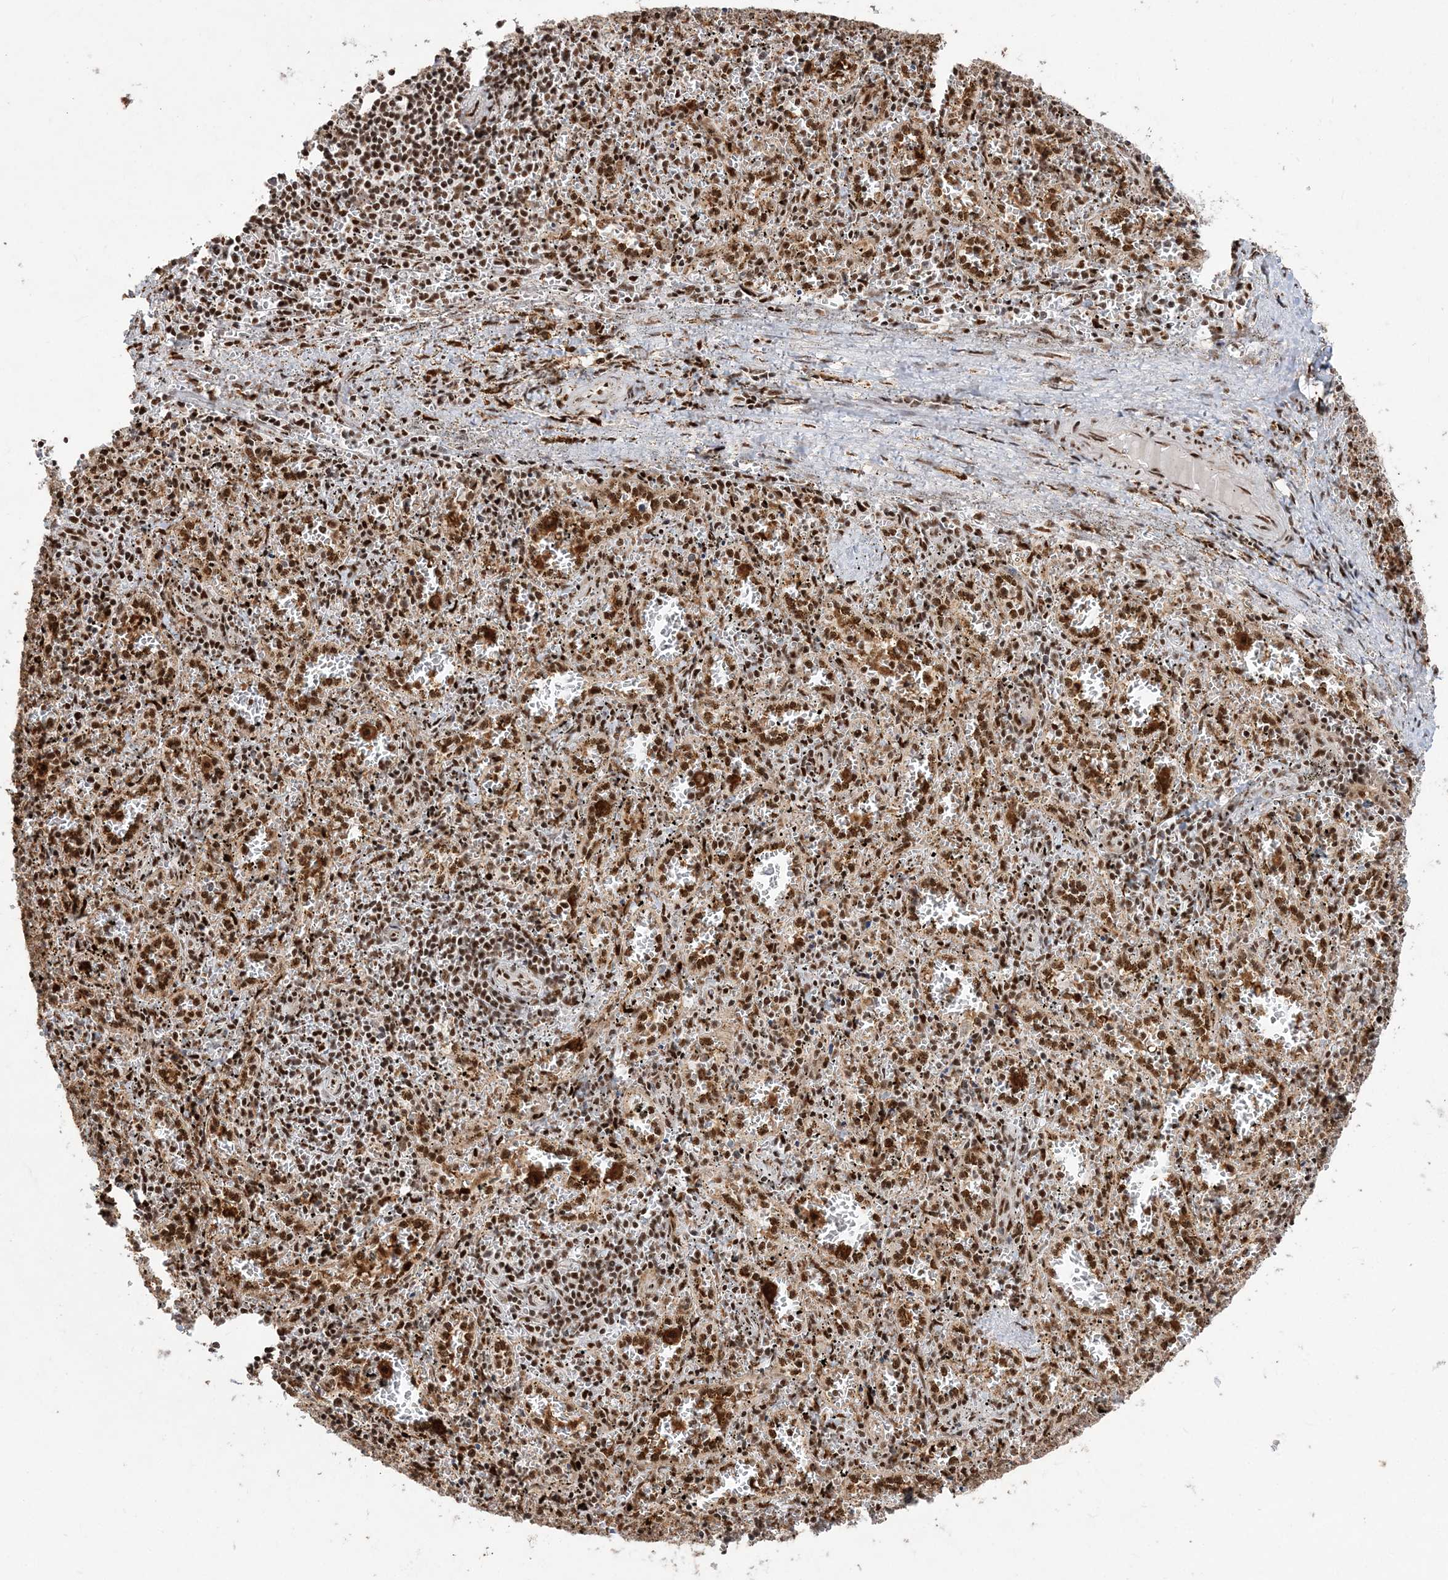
{"staining": {"intensity": "moderate", "quantity": ">75%", "location": "nuclear"}, "tissue": "spleen", "cell_type": "Cells in red pulp", "image_type": "normal", "snomed": [{"axis": "morphology", "description": "Normal tissue, NOS"}, {"axis": "topography", "description": "Spleen"}], "caption": "A histopathology image of human spleen stained for a protein reveals moderate nuclear brown staining in cells in red pulp. Nuclei are stained in blue.", "gene": "RBM17", "patient": {"sex": "male", "age": 11}}